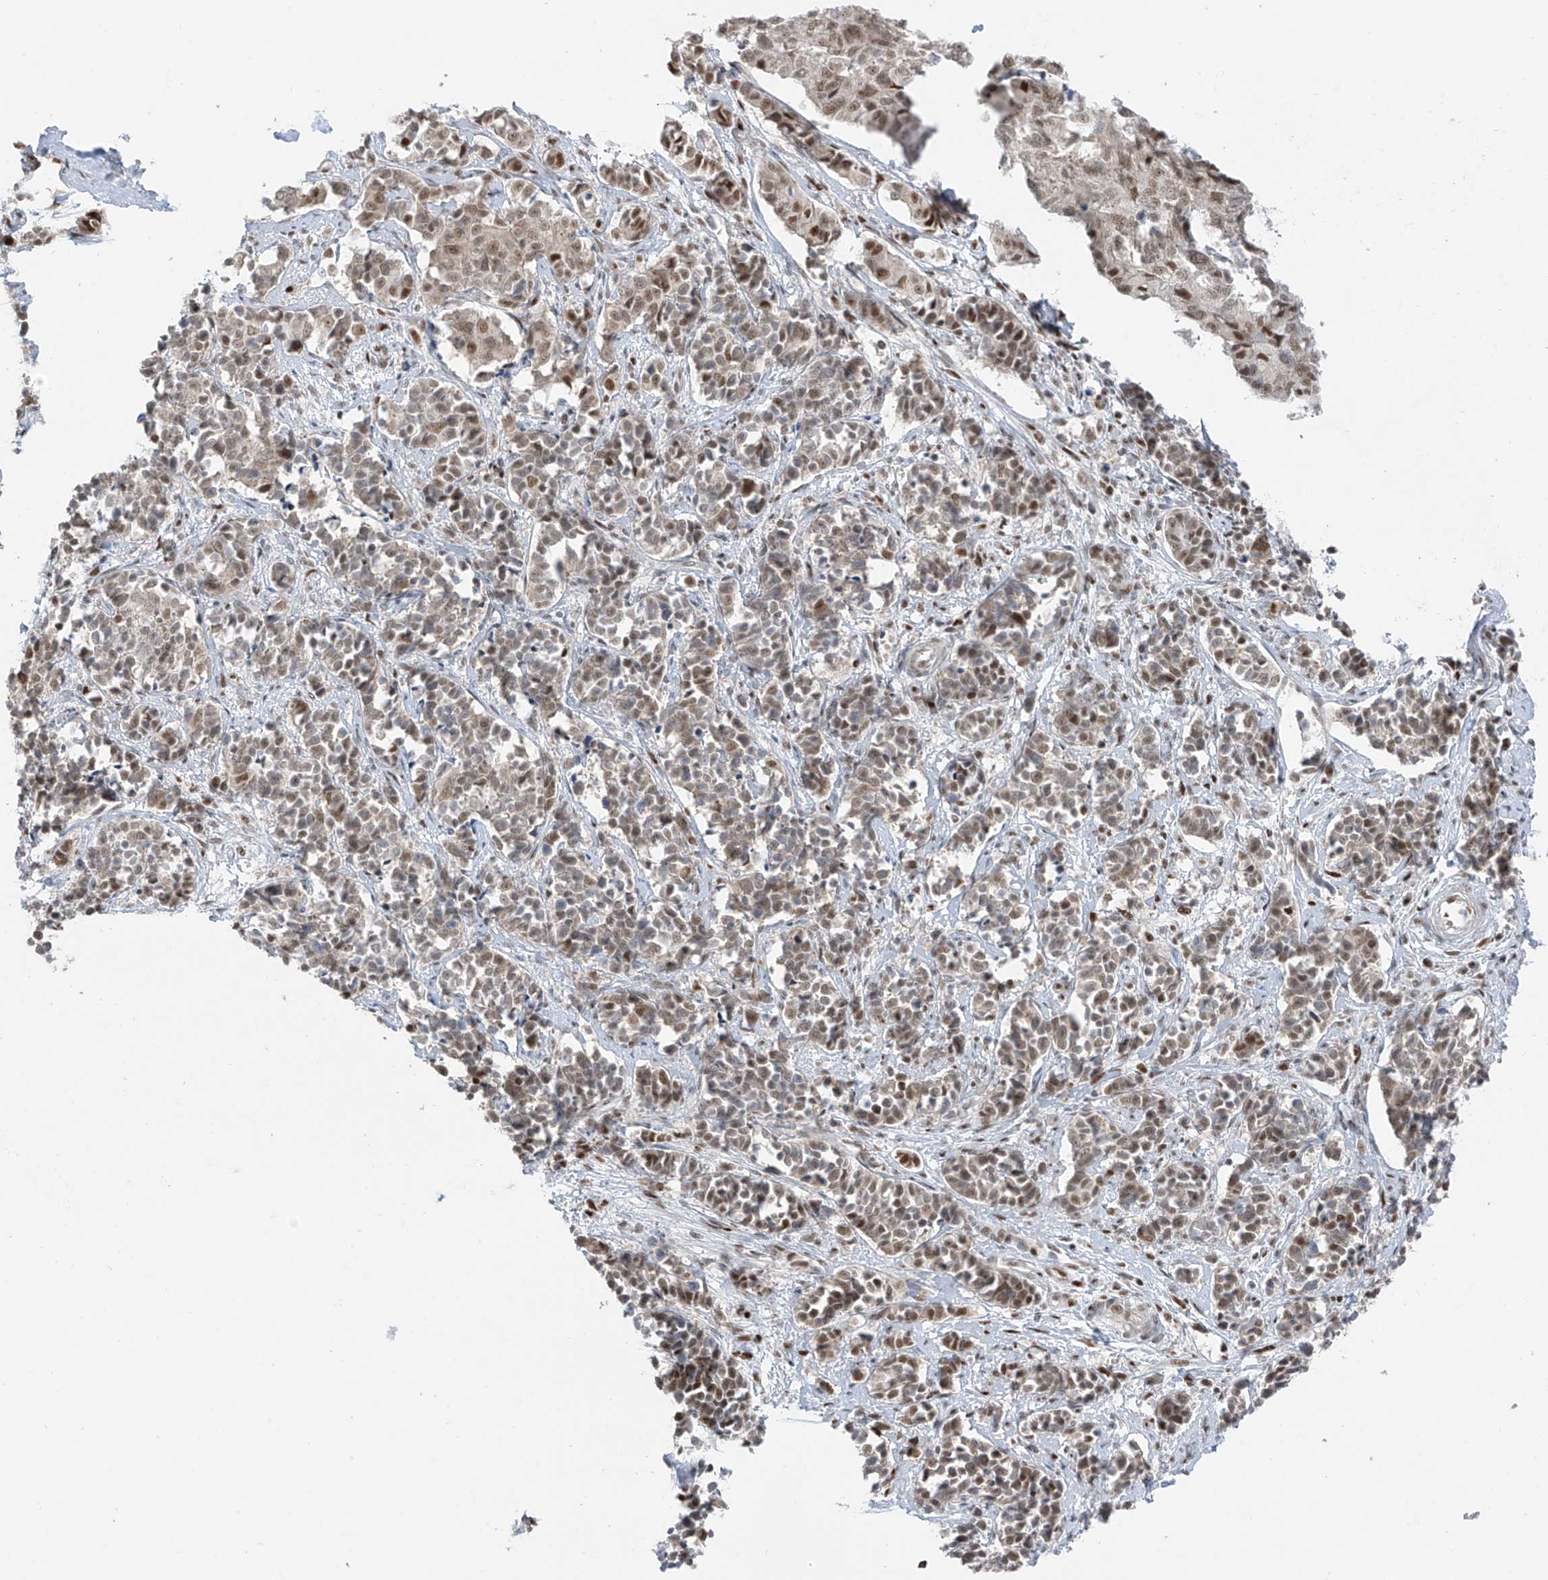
{"staining": {"intensity": "weak", "quantity": "25%-75%", "location": "cytoplasmic/membranous,nuclear"}, "tissue": "cervical cancer", "cell_type": "Tumor cells", "image_type": "cancer", "snomed": [{"axis": "morphology", "description": "Normal tissue, NOS"}, {"axis": "morphology", "description": "Squamous cell carcinoma, NOS"}, {"axis": "topography", "description": "Cervix"}], "caption": "About 25%-75% of tumor cells in squamous cell carcinoma (cervical) show weak cytoplasmic/membranous and nuclear protein staining as visualized by brown immunohistochemical staining.", "gene": "ZCWPW2", "patient": {"sex": "female", "age": 35}}